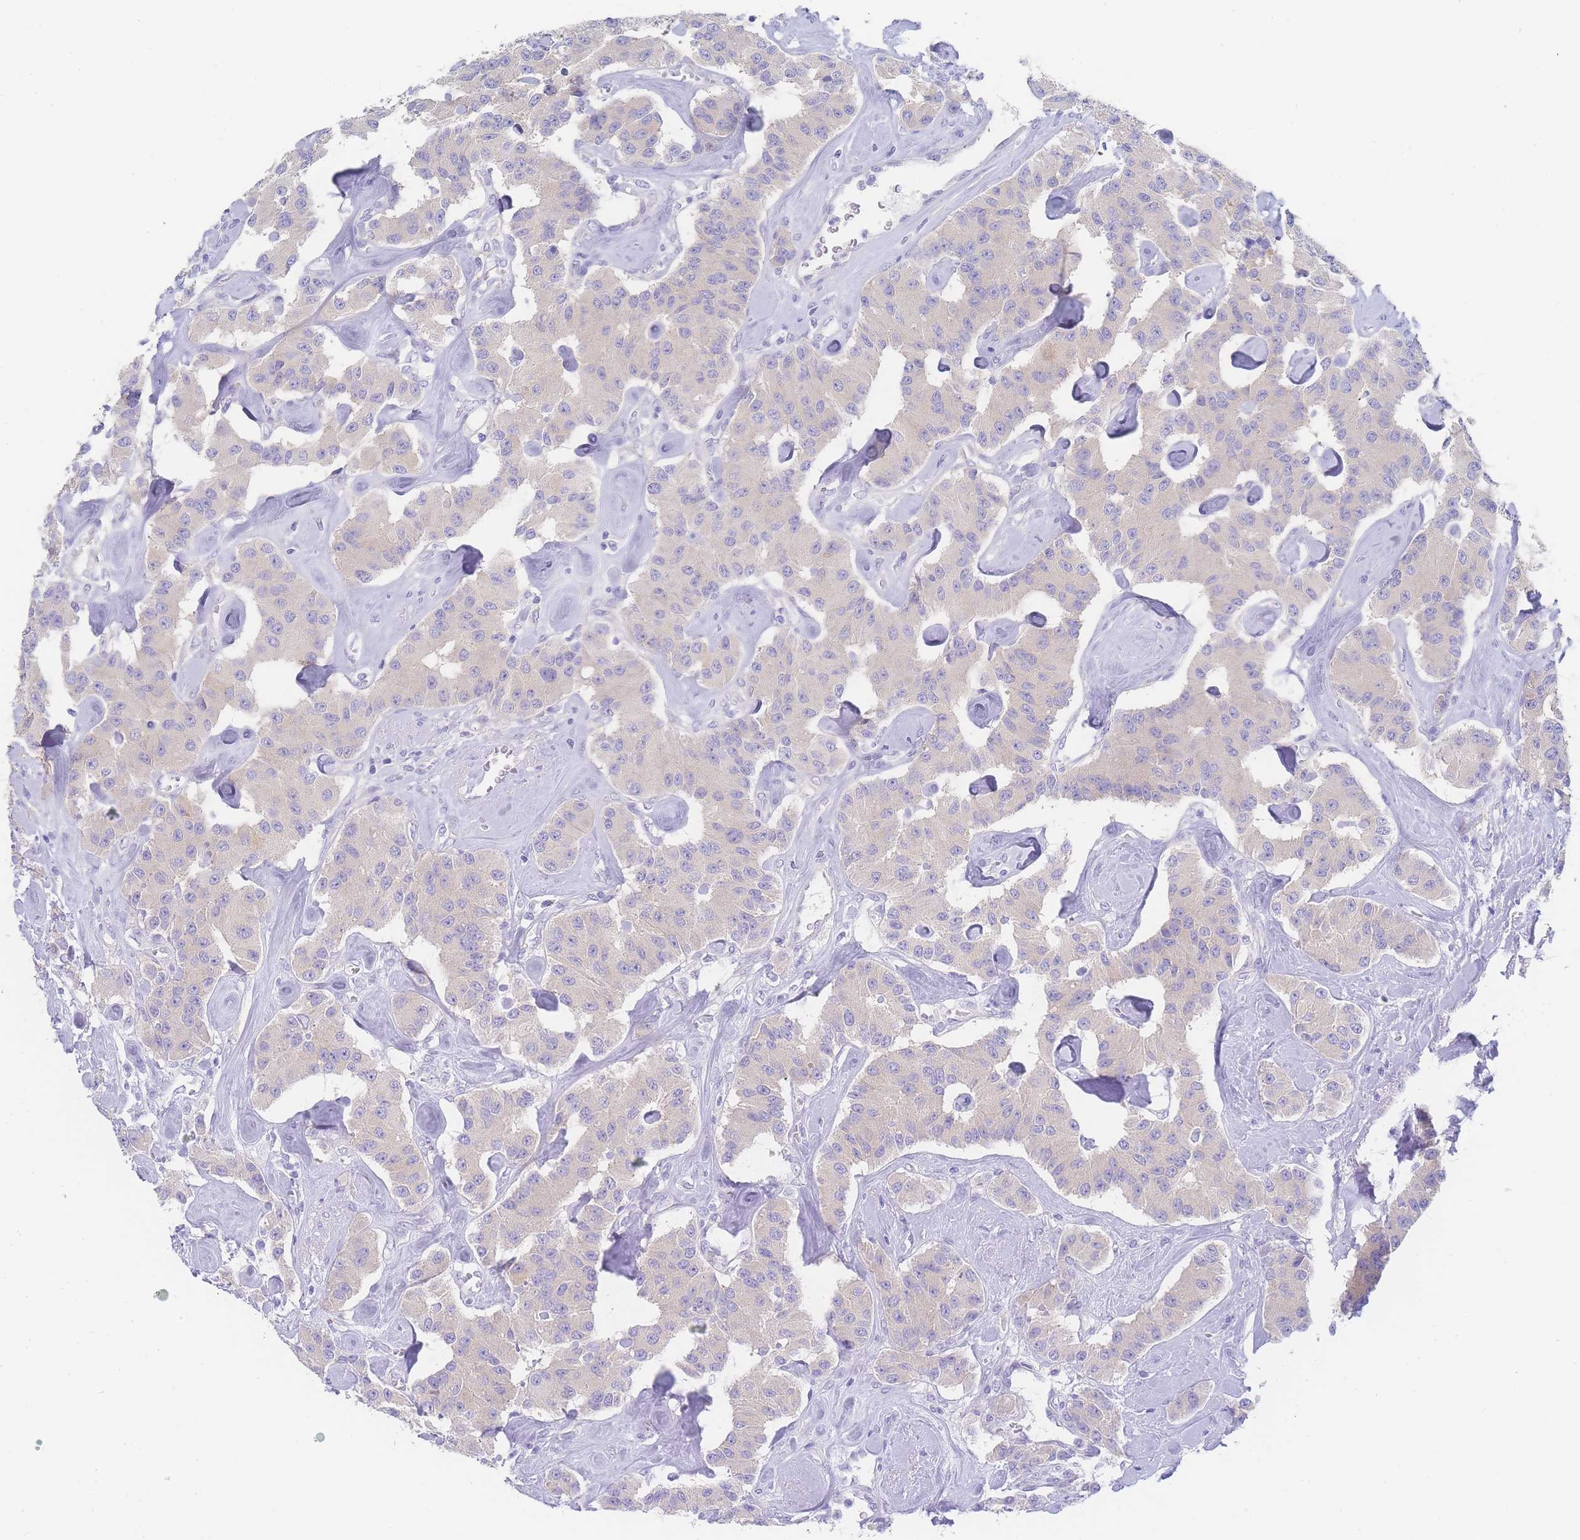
{"staining": {"intensity": "negative", "quantity": "none", "location": "none"}, "tissue": "carcinoid", "cell_type": "Tumor cells", "image_type": "cancer", "snomed": [{"axis": "morphology", "description": "Carcinoid, malignant, NOS"}, {"axis": "topography", "description": "Pancreas"}], "caption": "This is an IHC micrograph of human carcinoid. There is no staining in tumor cells.", "gene": "LZTFL1", "patient": {"sex": "male", "age": 41}}